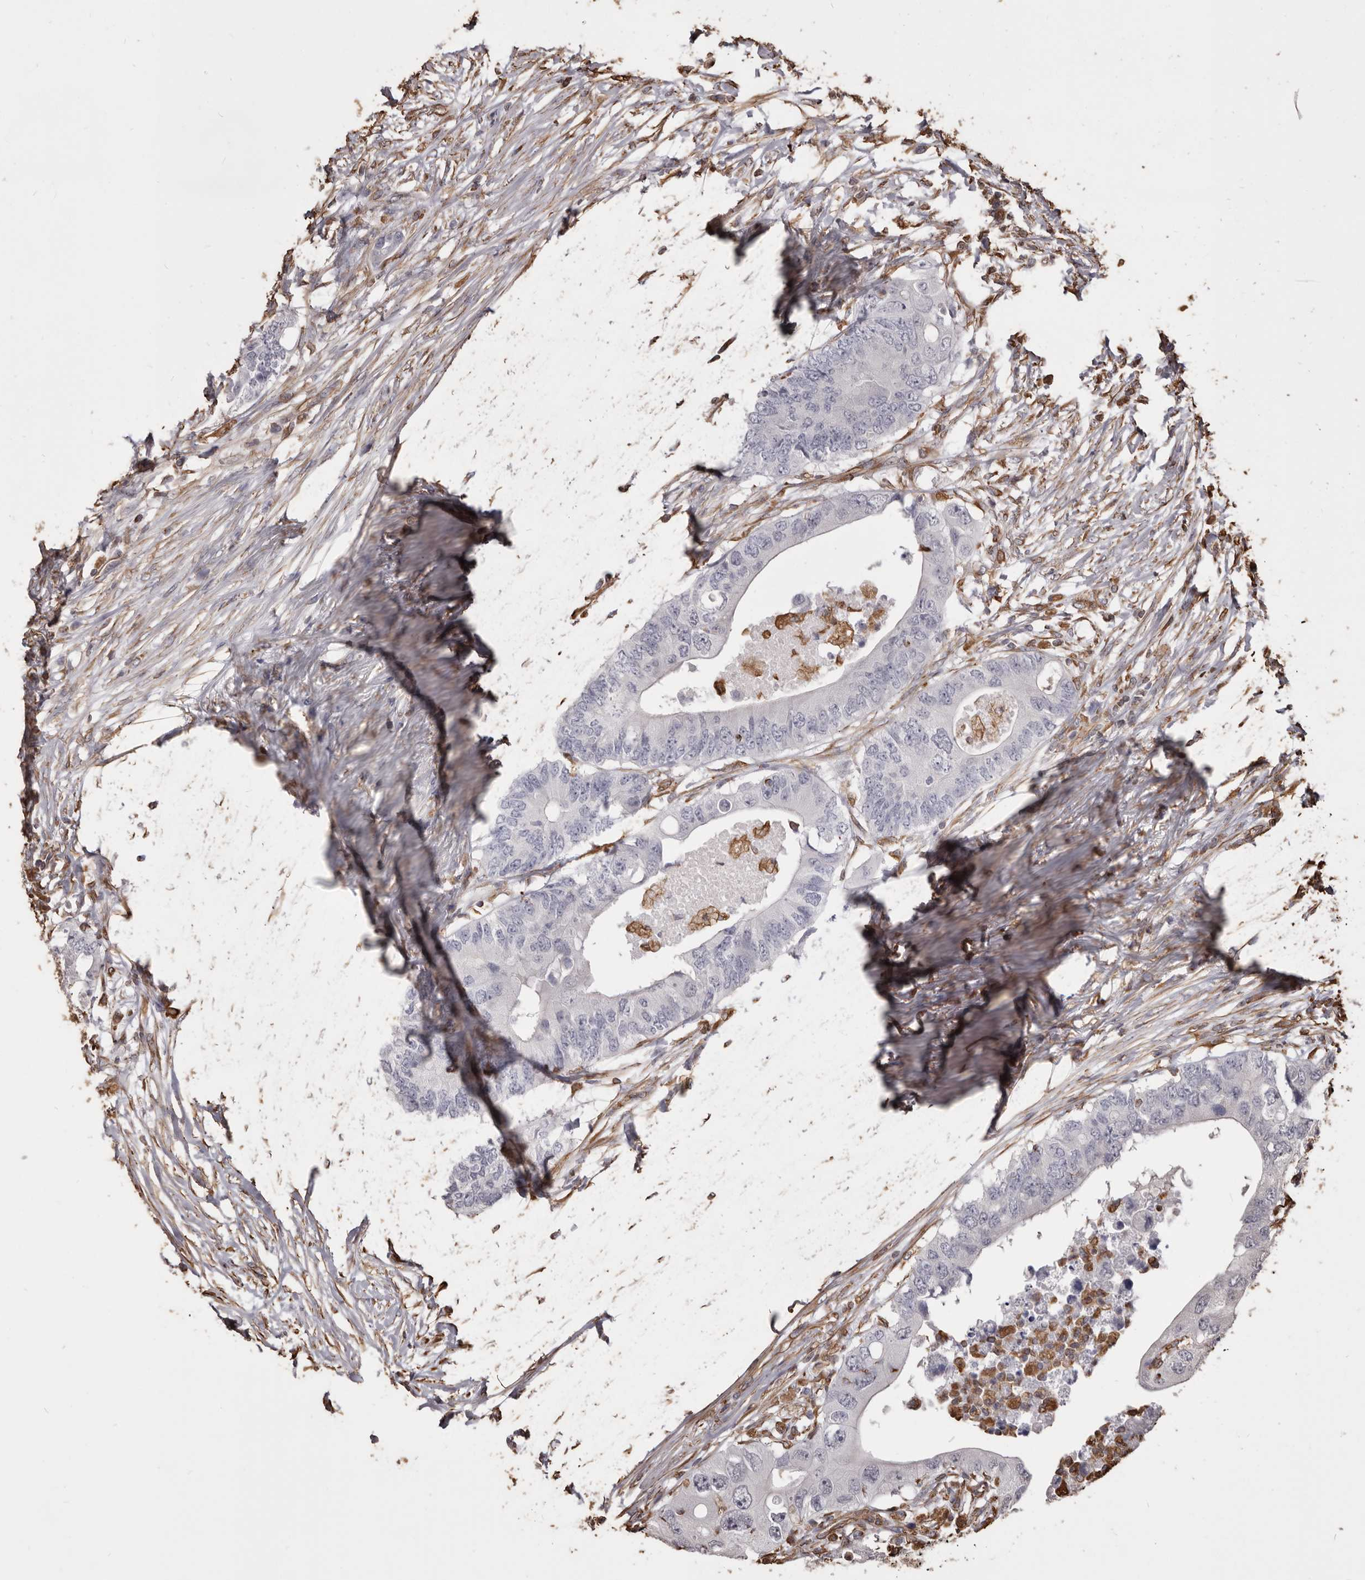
{"staining": {"intensity": "negative", "quantity": "none", "location": "none"}, "tissue": "colorectal cancer", "cell_type": "Tumor cells", "image_type": "cancer", "snomed": [{"axis": "morphology", "description": "Adenocarcinoma, NOS"}, {"axis": "topography", "description": "Colon"}], "caption": "IHC of colorectal cancer displays no positivity in tumor cells. Nuclei are stained in blue.", "gene": "MTURN", "patient": {"sex": "male", "age": 71}}